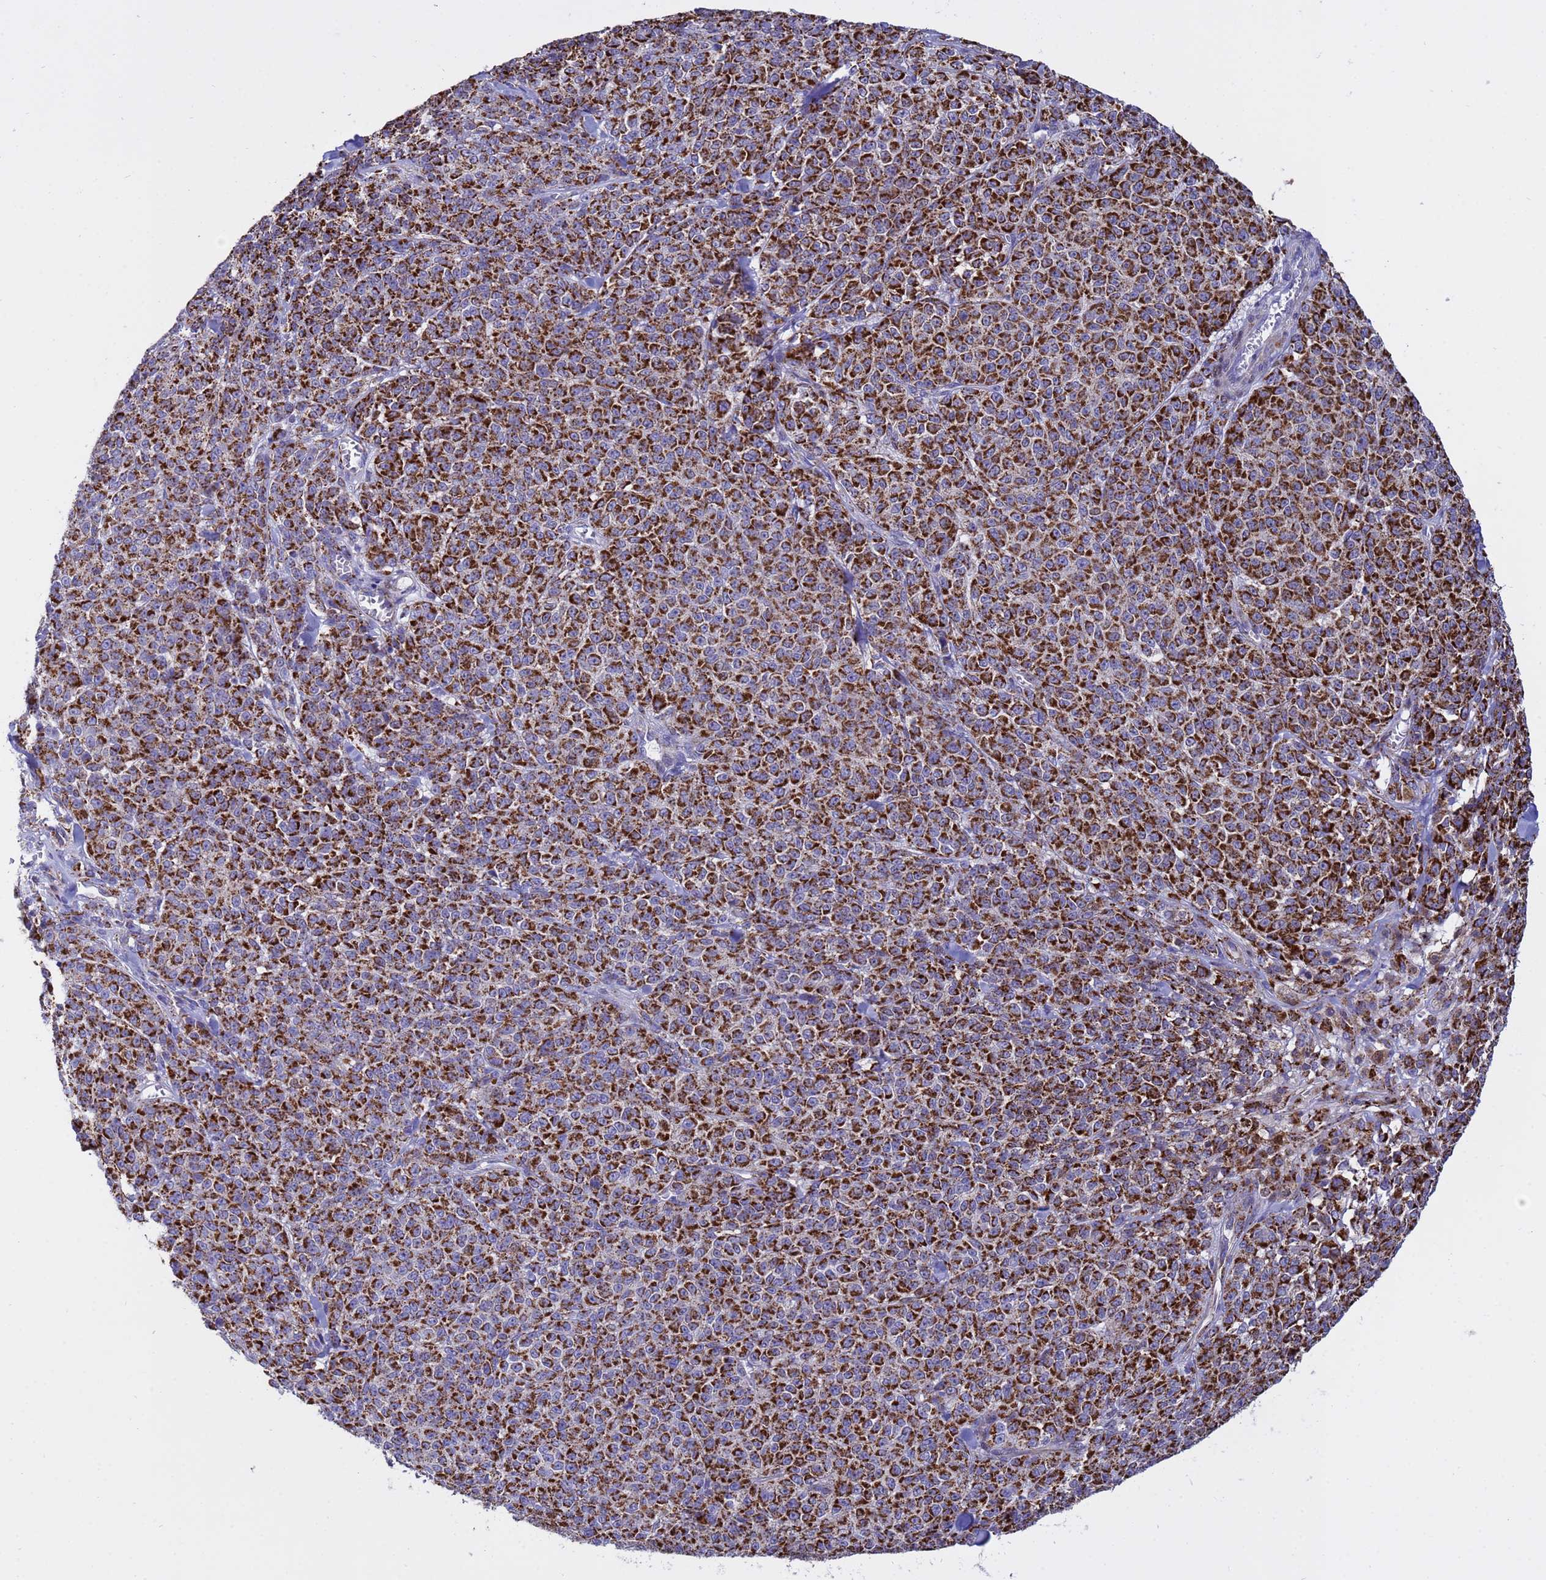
{"staining": {"intensity": "strong", "quantity": ">75%", "location": "cytoplasmic/membranous"}, "tissue": "melanoma", "cell_type": "Tumor cells", "image_type": "cancer", "snomed": [{"axis": "morphology", "description": "Normal tissue, NOS"}, {"axis": "morphology", "description": "Malignant melanoma, NOS"}, {"axis": "topography", "description": "Skin"}], "caption": "Protein expression analysis of human melanoma reveals strong cytoplasmic/membranous staining in approximately >75% of tumor cells. The protein is stained brown, and the nuclei are stained in blue (DAB (3,3'-diaminobenzidine) IHC with brightfield microscopy, high magnification).", "gene": "TUBGCP3", "patient": {"sex": "female", "age": 34}}